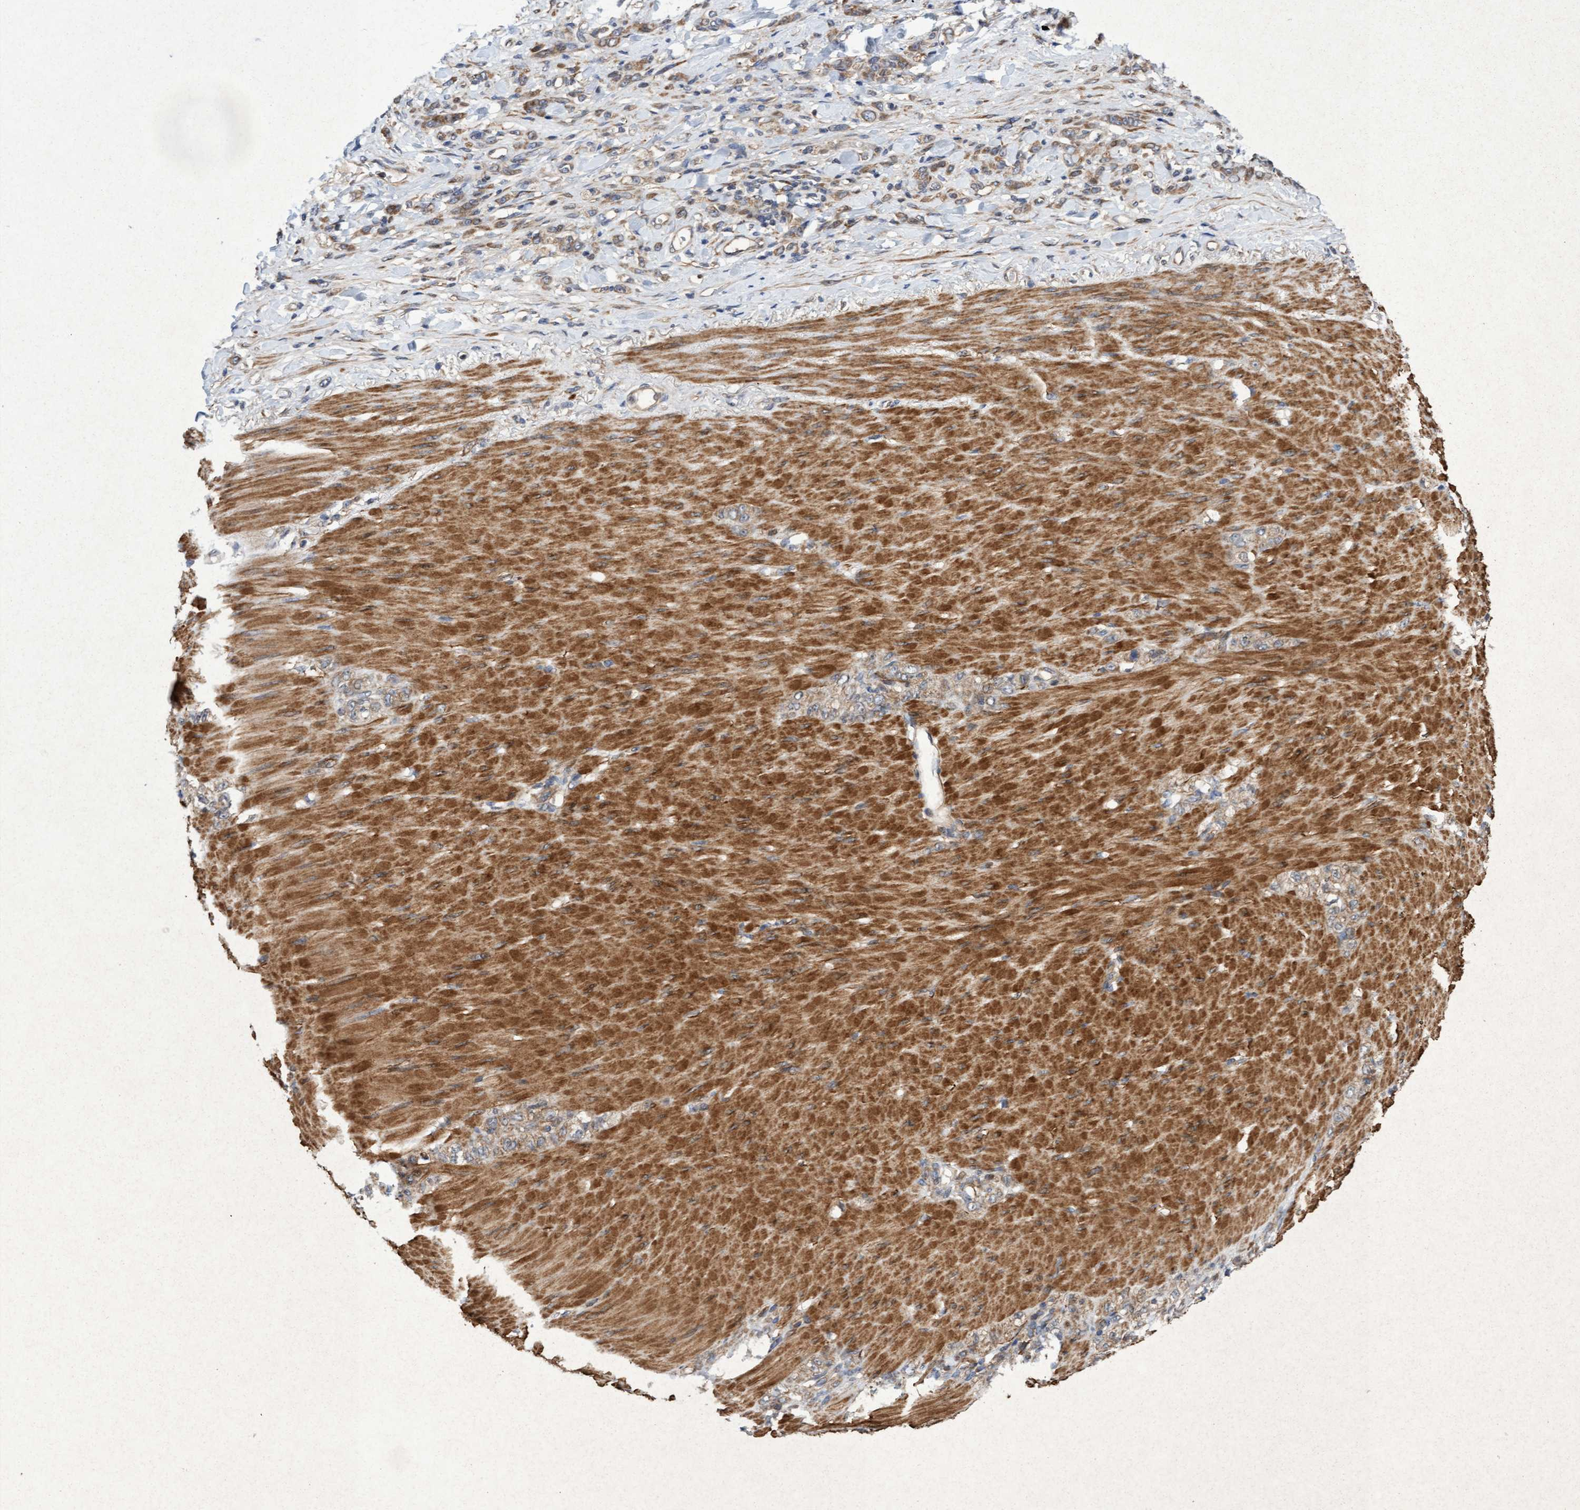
{"staining": {"intensity": "moderate", "quantity": ">75%", "location": "cytoplasmic/membranous"}, "tissue": "stomach cancer", "cell_type": "Tumor cells", "image_type": "cancer", "snomed": [{"axis": "morphology", "description": "Normal tissue, NOS"}, {"axis": "morphology", "description": "Adenocarcinoma, NOS"}, {"axis": "topography", "description": "Stomach"}], "caption": "This image reveals stomach cancer stained with immunohistochemistry (IHC) to label a protein in brown. The cytoplasmic/membranous of tumor cells show moderate positivity for the protein. Nuclei are counter-stained blue.", "gene": "ELP5", "patient": {"sex": "male", "age": 82}}